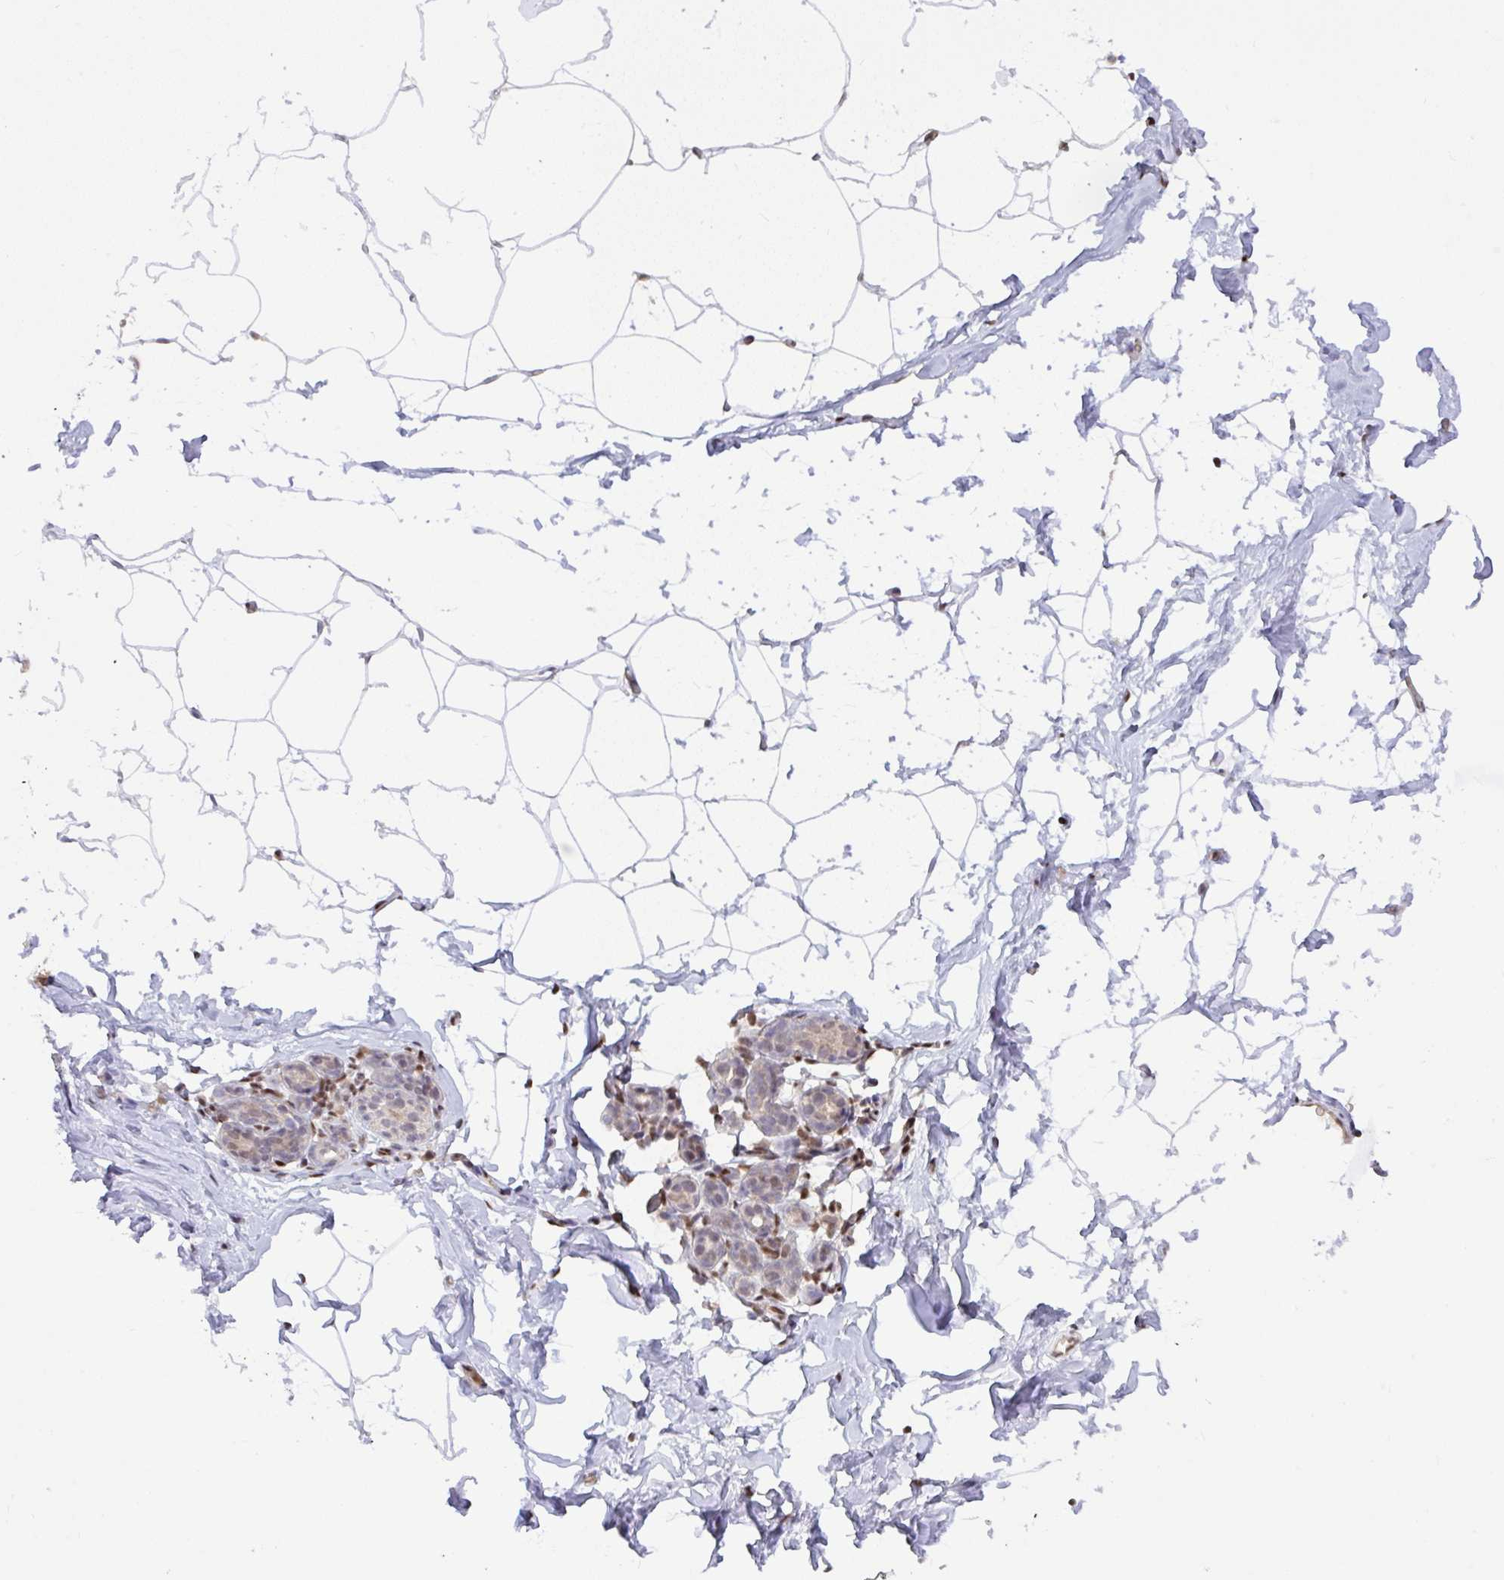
{"staining": {"intensity": "negative", "quantity": "none", "location": "none"}, "tissue": "breast", "cell_type": "Adipocytes", "image_type": "normal", "snomed": [{"axis": "morphology", "description": "Normal tissue, NOS"}, {"axis": "topography", "description": "Breast"}], "caption": "An image of breast stained for a protein reveals no brown staining in adipocytes. (Immunohistochemistry, brightfield microscopy, high magnification).", "gene": "KLF2", "patient": {"sex": "female", "age": 32}}